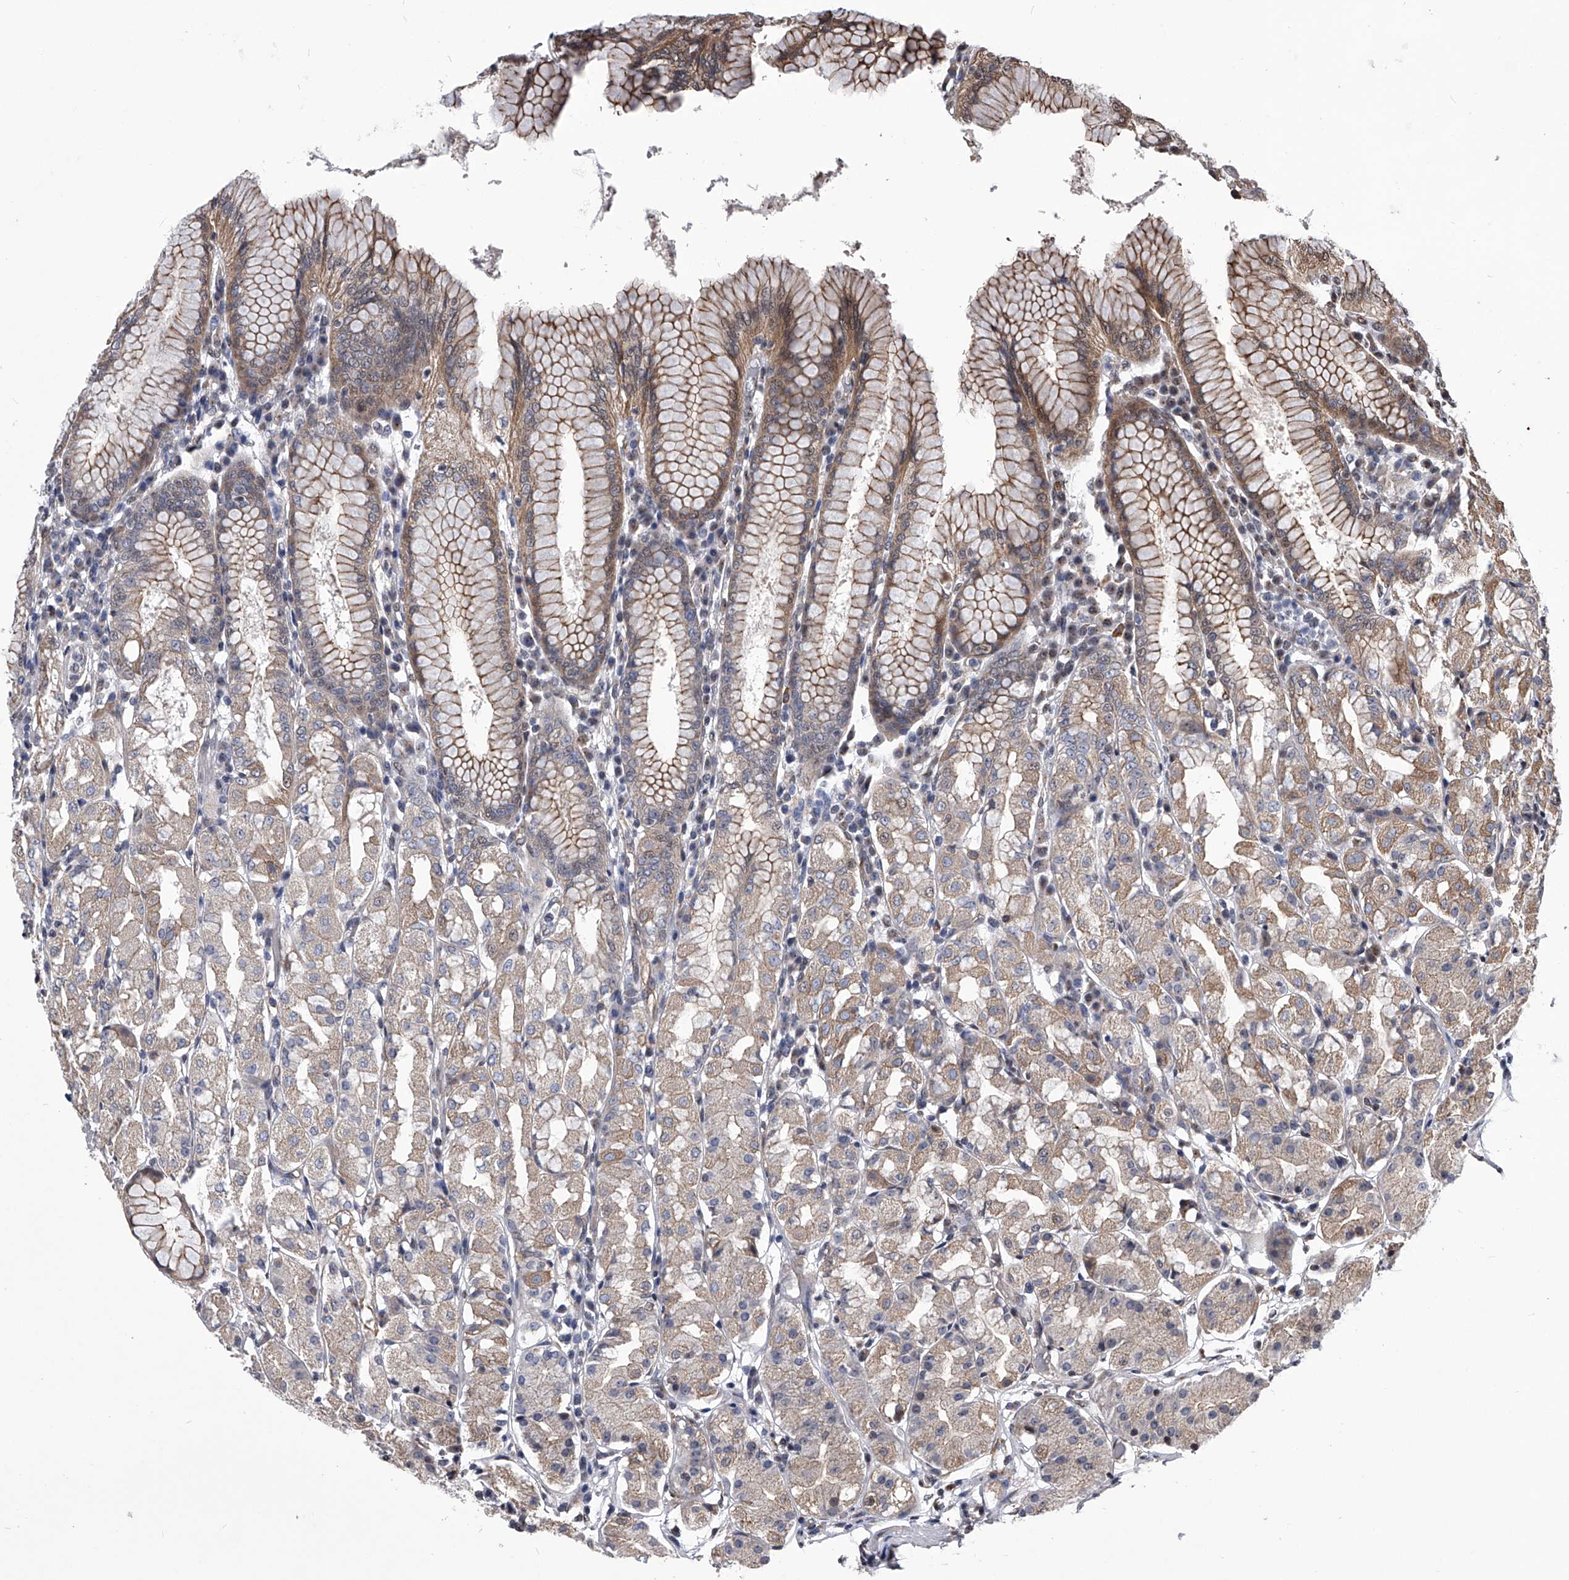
{"staining": {"intensity": "weak", "quantity": "25%-75%", "location": "cytoplasmic/membranous"}, "tissue": "stomach", "cell_type": "Glandular cells", "image_type": "normal", "snomed": [{"axis": "morphology", "description": "Normal tissue, NOS"}, {"axis": "topography", "description": "Stomach"}, {"axis": "topography", "description": "Stomach, lower"}], "caption": "Normal stomach reveals weak cytoplasmic/membranous positivity in about 25%-75% of glandular cells.", "gene": "ZNF76", "patient": {"sex": "female", "age": 56}}